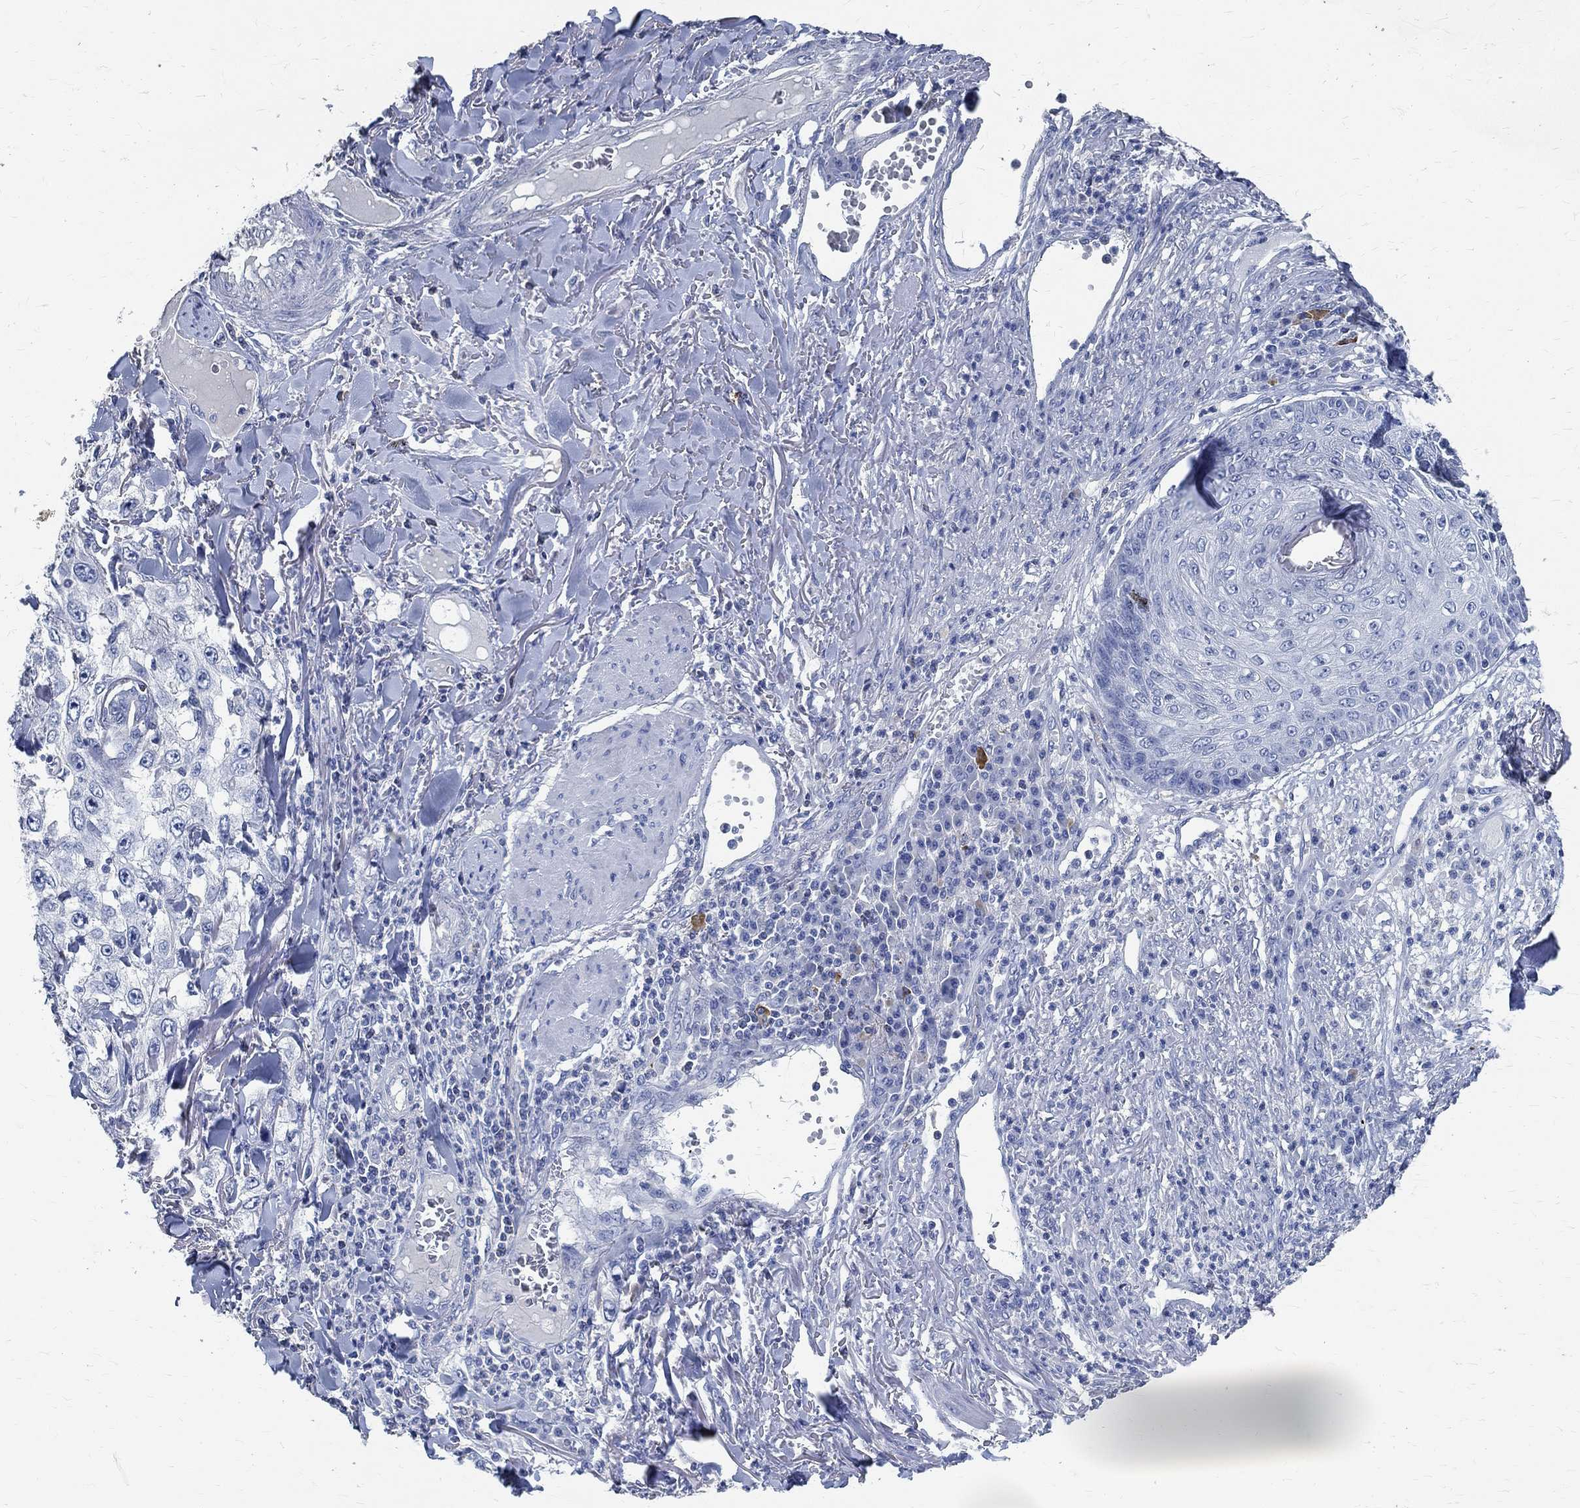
{"staining": {"intensity": "negative", "quantity": "none", "location": "none"}, "tissue": "skin cancer", "cell_type": "Tumor cells", "image_type": "cancer", "snomed": [{"axis": "morphology", "description": "Squamous cell carcinoma, NOS"}, {"axis": "topography", "description": "Skin"}], "caption": "Human squamous cell carcinoma (skin) stained for a protein using immunohistochemistry exhibits no positivity in tumor cells.", "gene": "PRX", "patient": {"sex": "male", "age": 82}}